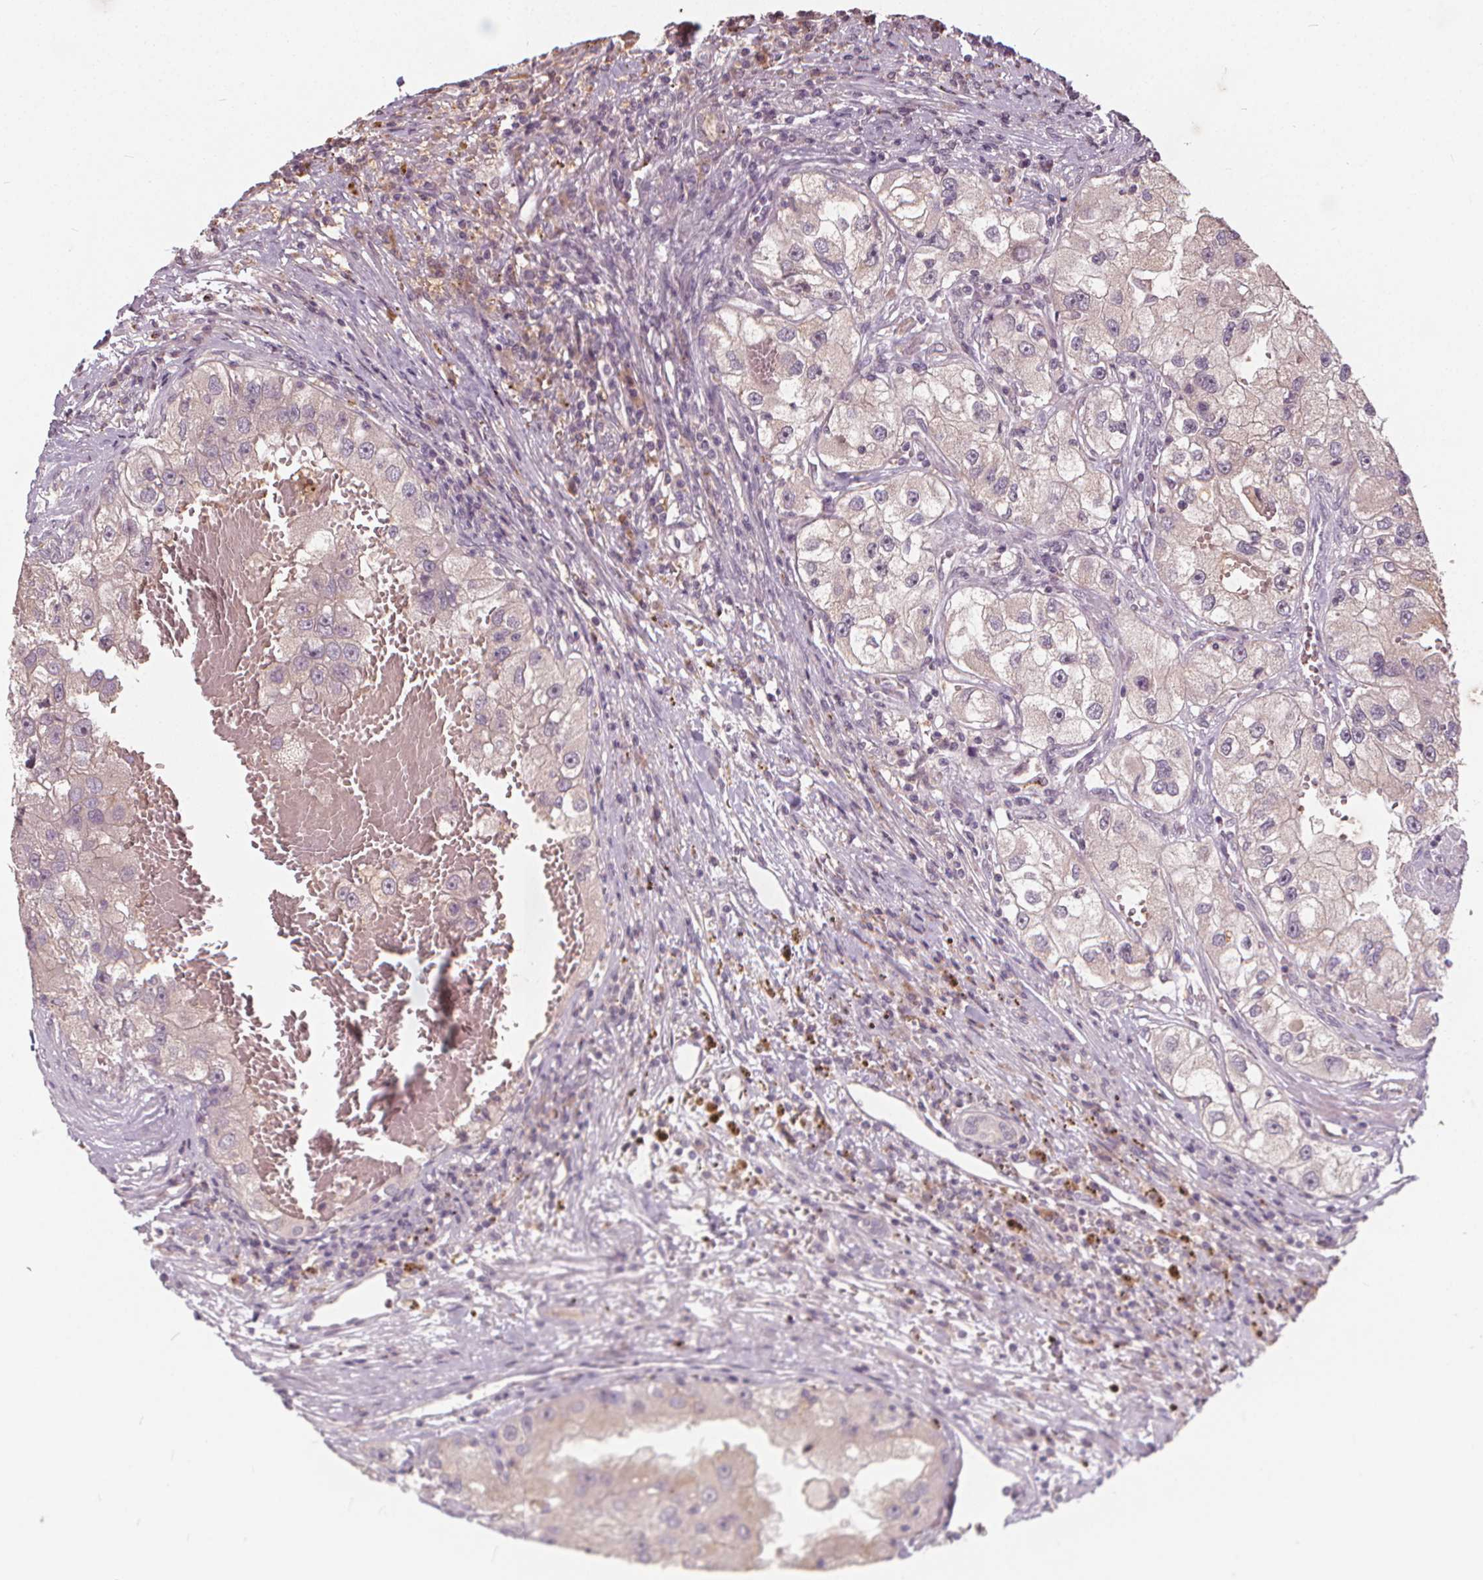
{"staining": {"intensity": "weak", "quantity": "25%-75%", "location": "cytoplasmic/membranous"}, "tissue": "renal cancer", "cell_type": "Tumor cells", "image_type": "cancer", "snomed": [{"axis": "morphology", "description": "Adenocarcinoma, NOS"}, {"axis": "topography", "description": "Kidney"}], "caption": "Tumor cells exhibit low levels of weak cytoplasmic/membranous expression in about 25%-75% of cells in renal adenocarcinoma. Nuclei are stained in blue.", "gene": "IPO13", "patient": {"sex": "male", "age": 63}}